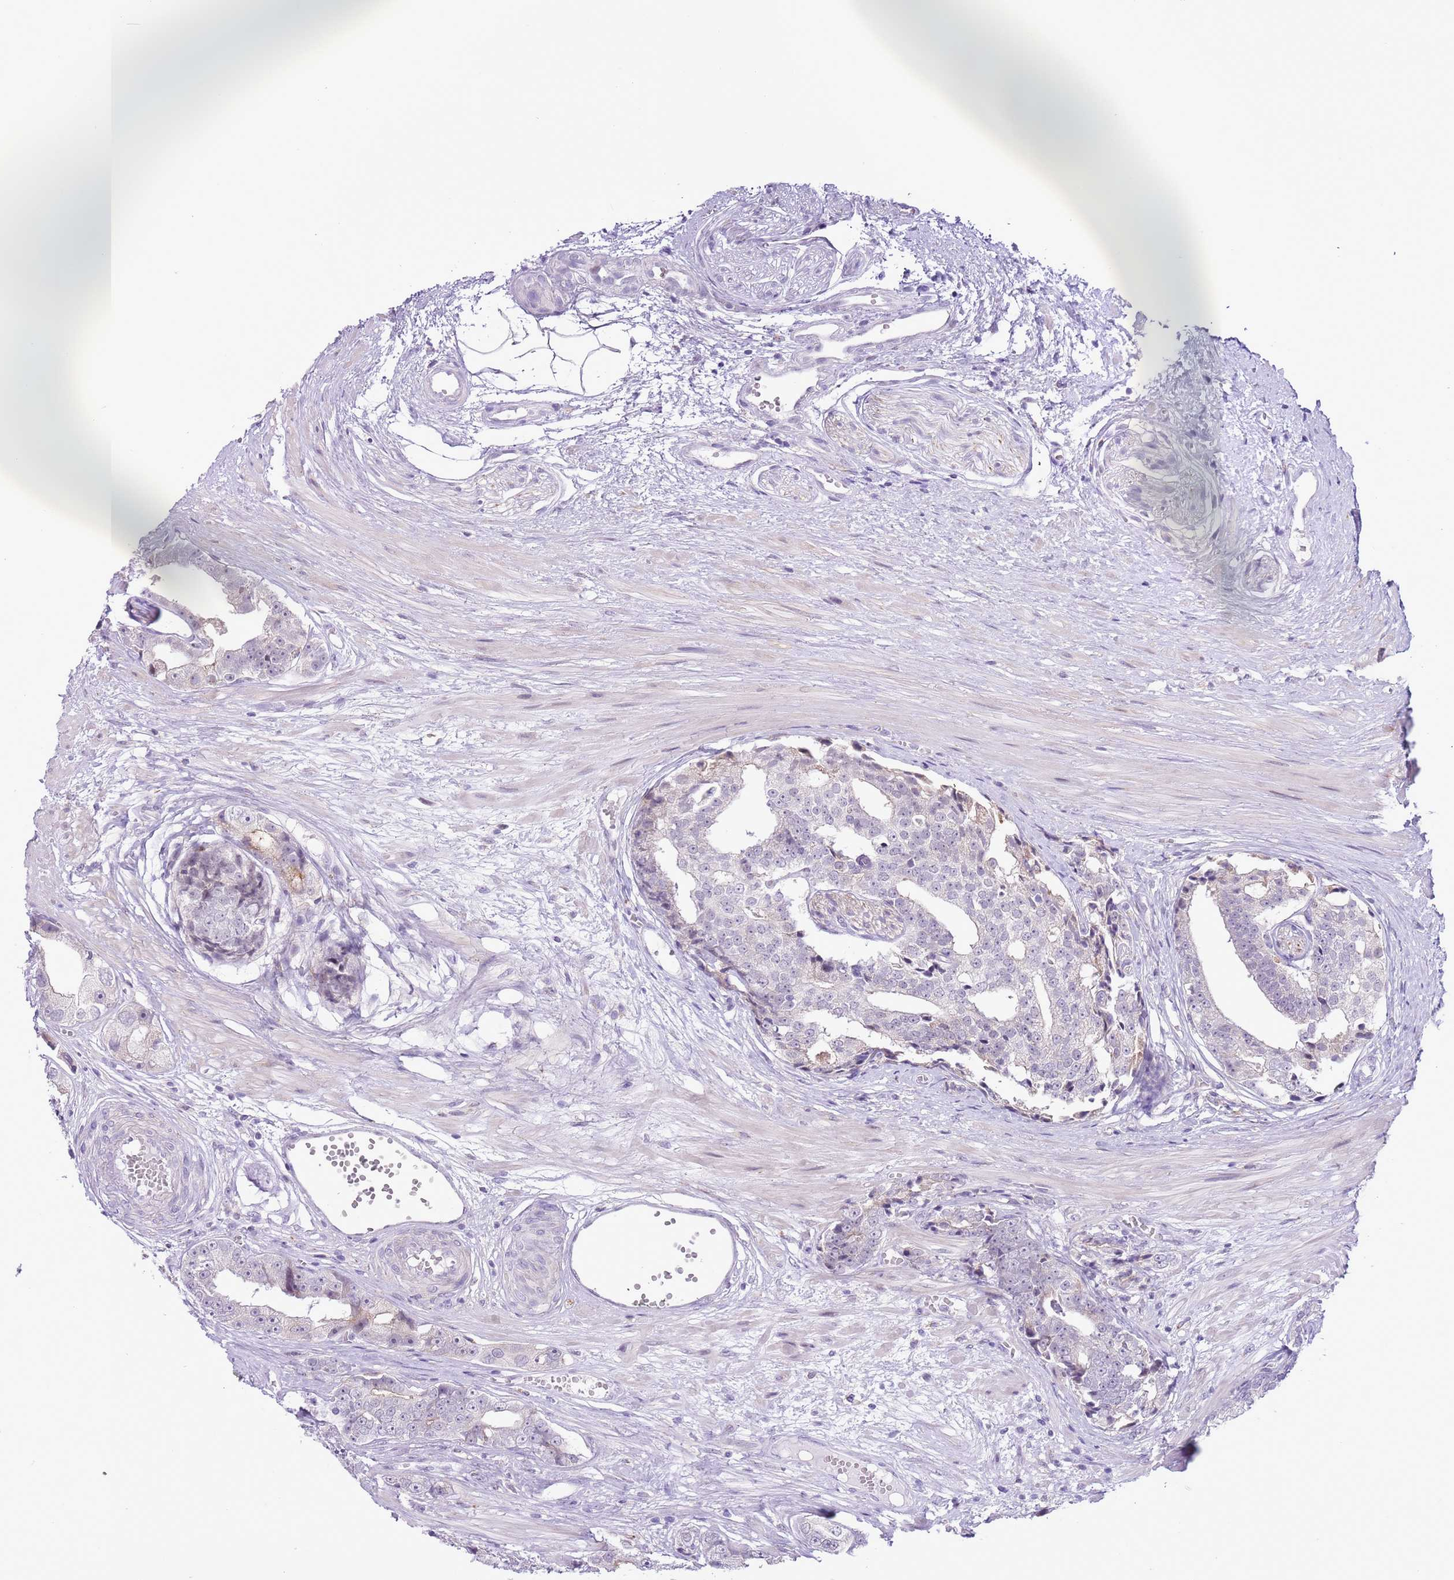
{"staining": {"intensity": "negative", "quantity": "none", "location": "none"}, "tissue": "prostate cancer", "cell_type": "Tumor cells", "image_type": "cancer", "snomed": [{"axis": "morphology", "description": "Adenocarcinoma, High grade"}, {"axis": "topography", "description": "Prostate"}], "caption": "High power microscopy histopathology image of an immunohistochemistry image of prostate cancer (high-grade adenocarcinoma), revealing no significant positivity in tumor cells.", "gene": "ZNF576", "patient": {"sex": "male", "age": 71}}